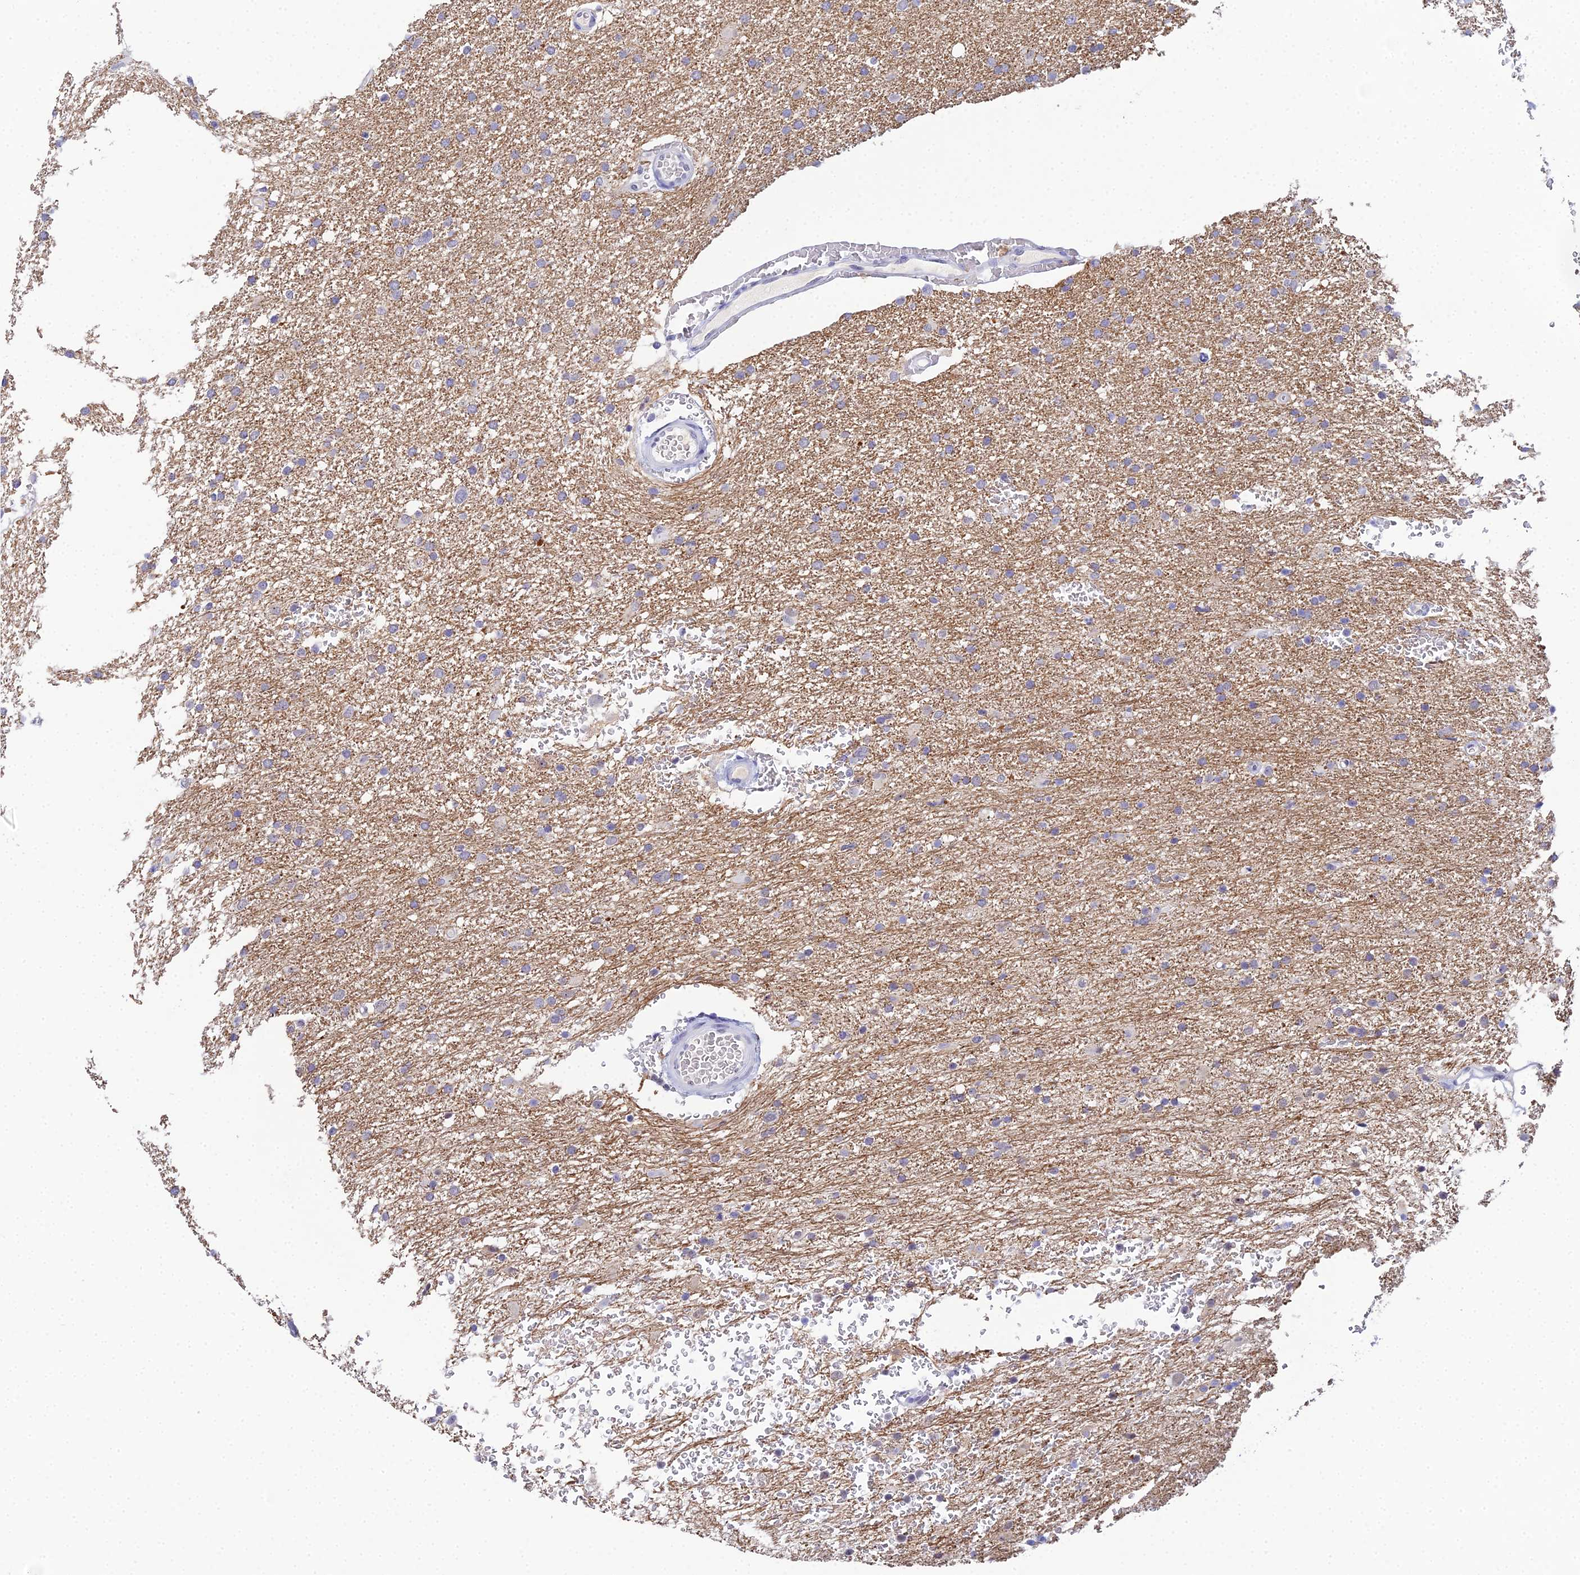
{"staining": {"intensity": "weak", "quantity": "<25%", "location": "cytoplasmic/membranous"}, "tissue": "glioma", "cell_type": "Tumor cells", "image_type": "cancer", "snomed": [{"axis": "morphology", "description": "Glioma, malignant, High grade"}, {"axis": "topography", "description": "Cerebral cortex"}], "caption": "An immunohistochemistry (IHC) image of glioma is shown. There is no staining in tumor cells of glioma.", "gene": "PLPP4", "patient": {"sex": "female", "age": 36}}